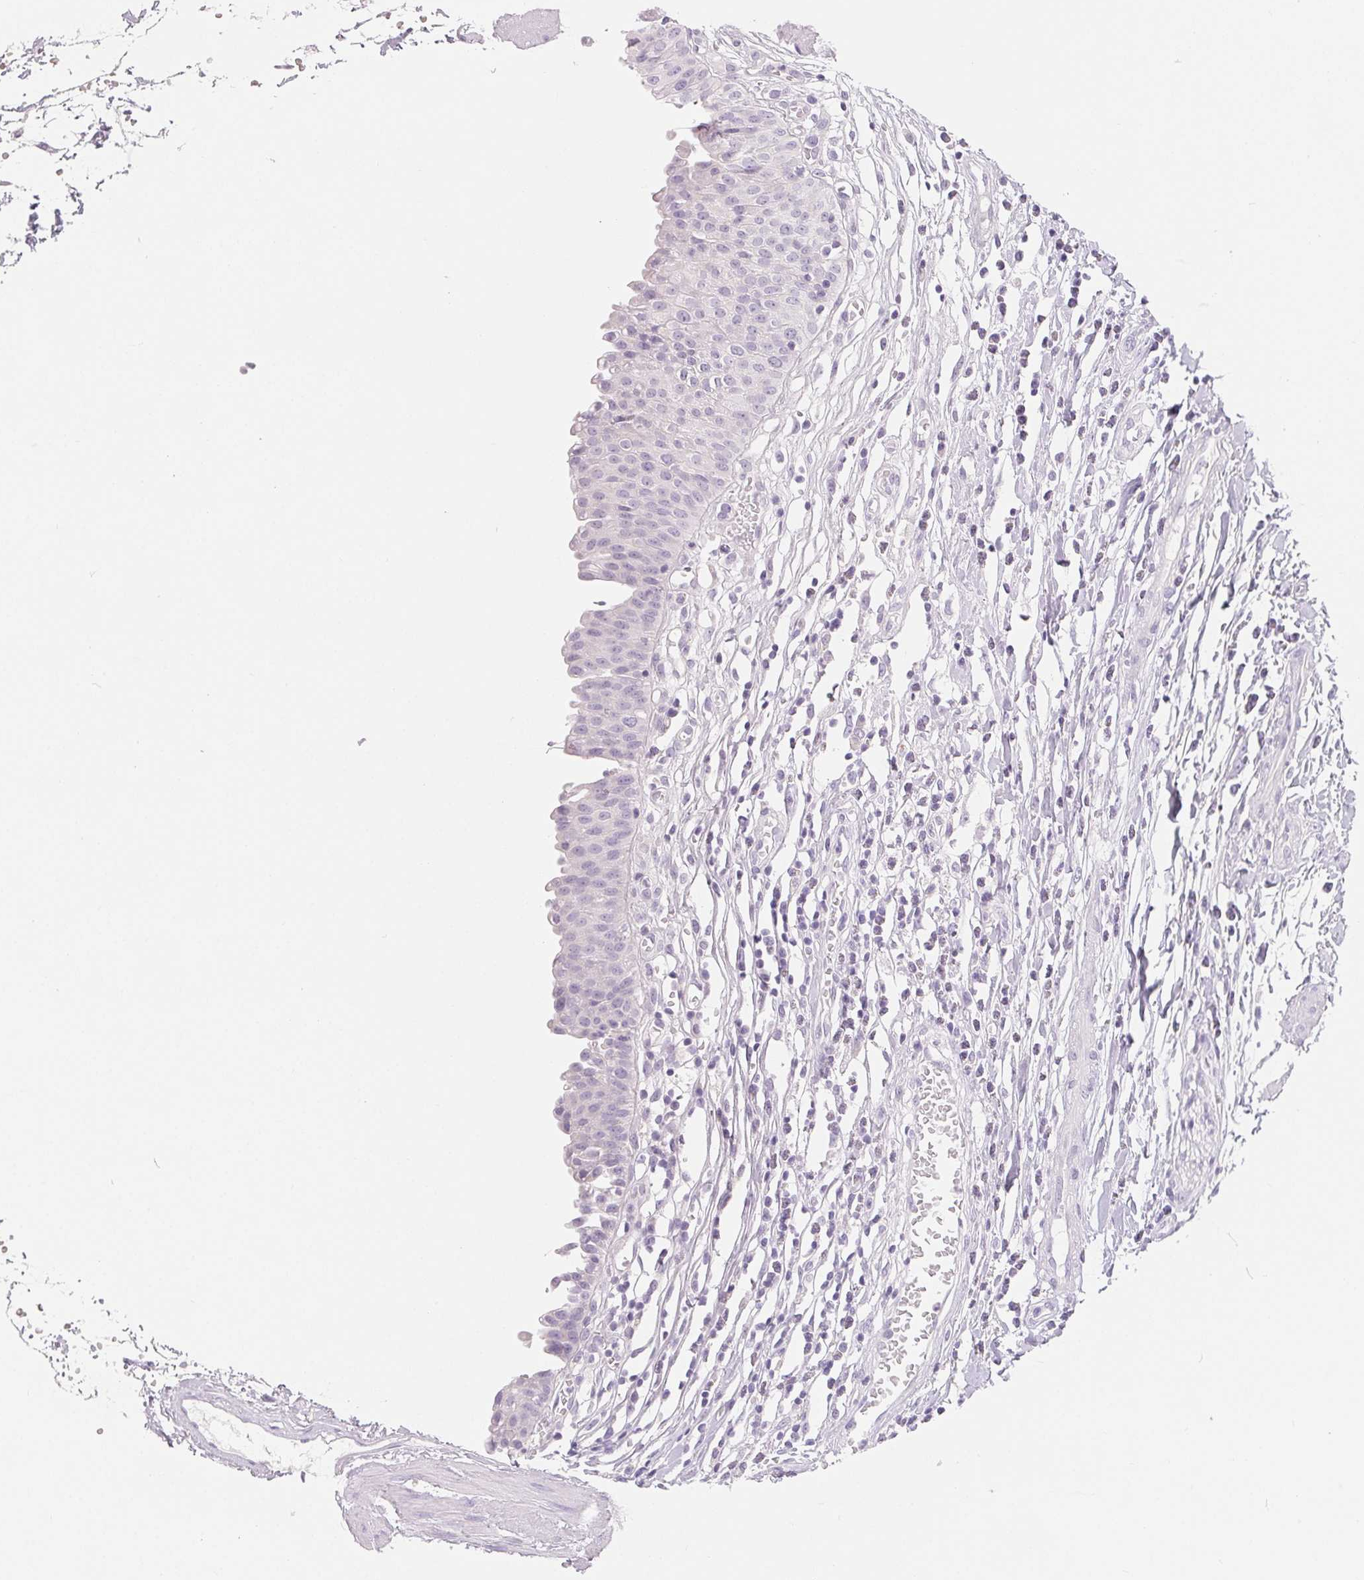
{"staining": {"intensity": "negative", "quantity": "none", "location": "none"}, "tissue": "urinary bladder", "cell_type": "Urothelial cells", "image_type": "normal", "snomed": [{"axis": "morphology", "description": "Normal tissue, NOS"}, {"axis": "topography", "description": "Urinary bladder"}], "caption": "A micrograph of urinary bladder stained for a protein demonstrates no brown staining in urothelial cells. Brightfield microscopy of immunohistochemistry (IHC) stained with DAB (3,3'-diaminobenzidine) (brown) and hematoxylin (blue), captured at high magnification.", "gene": "SPACA5B", "patient": {"sex": "male", "age": 64}}